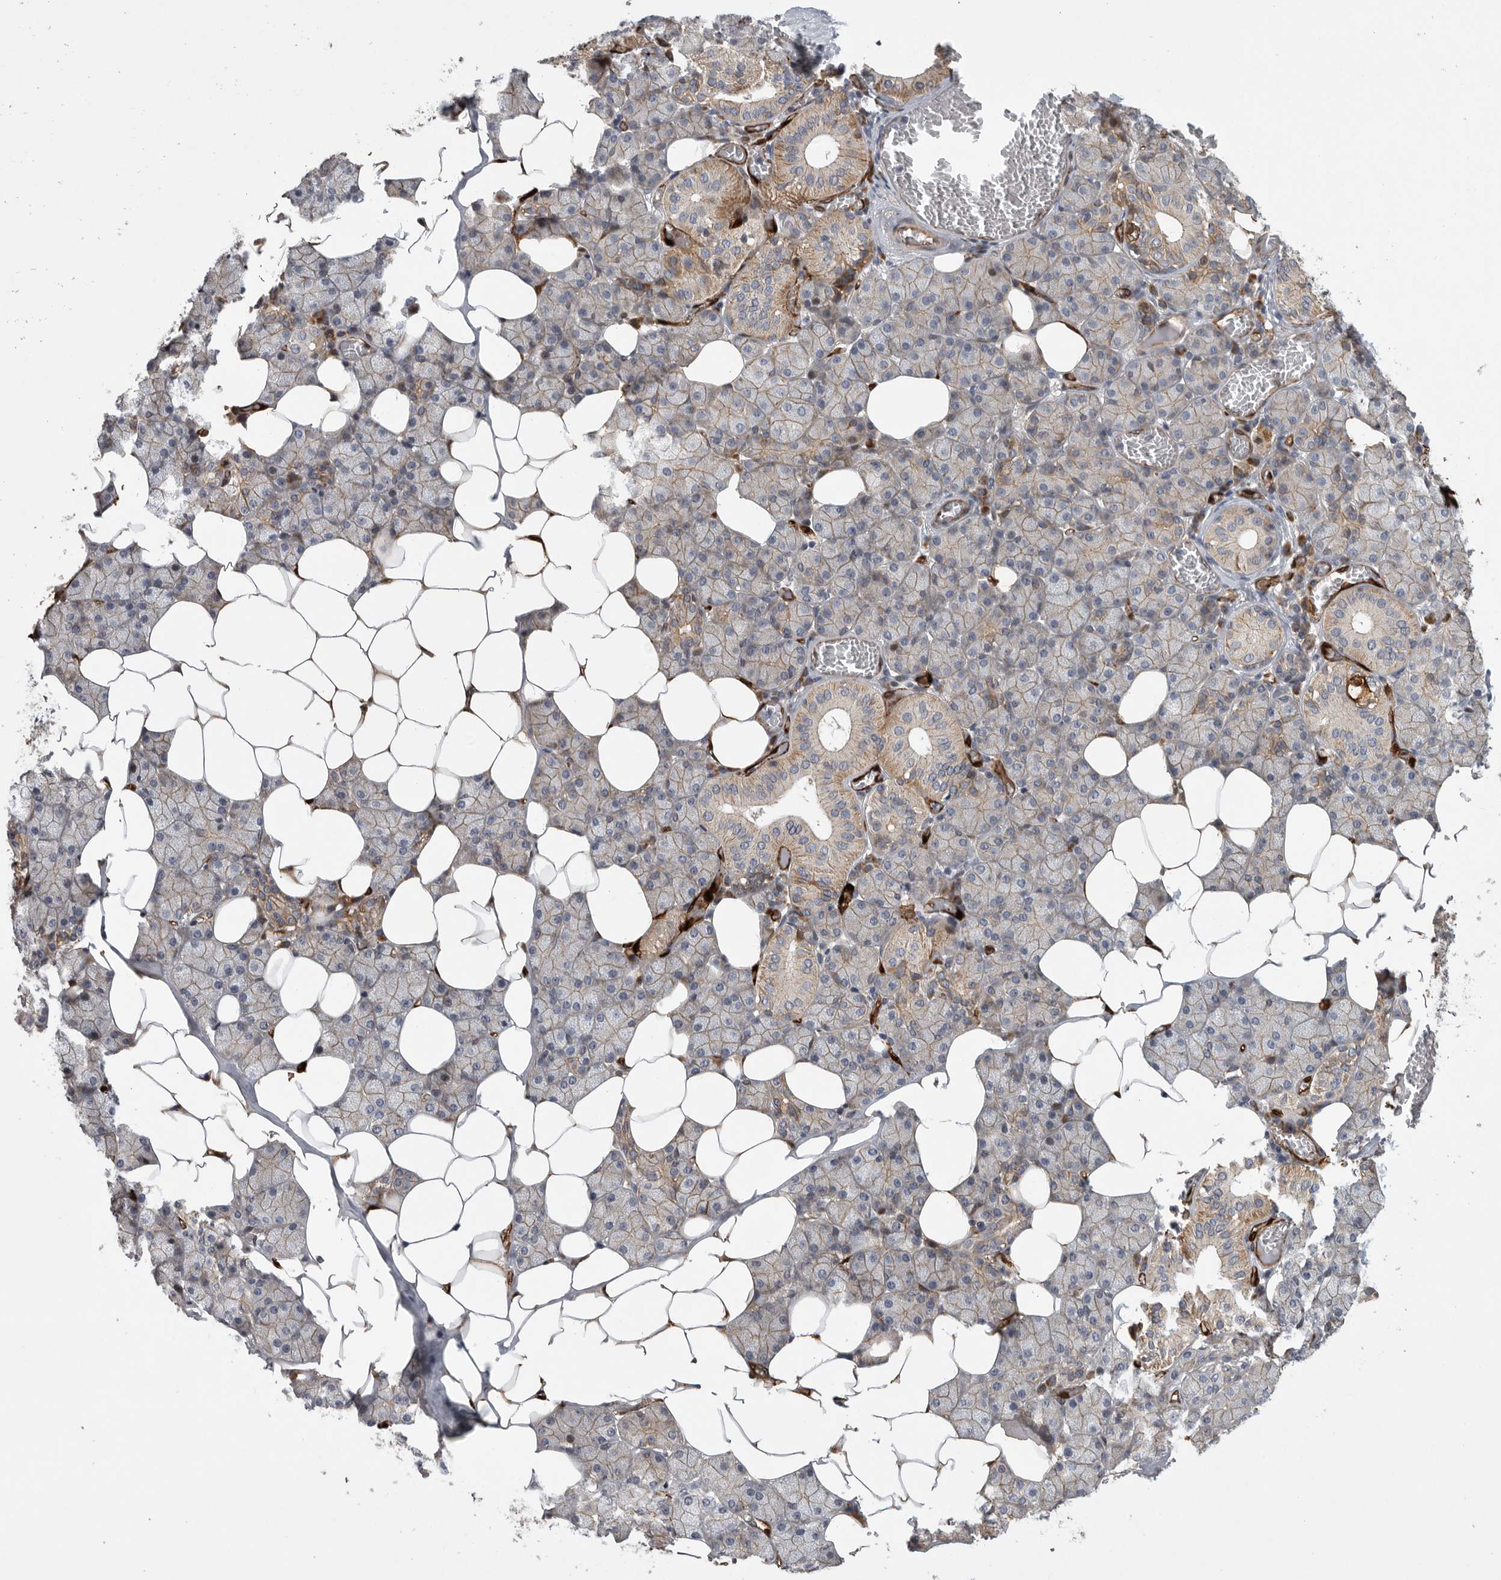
{"staining": {"intensity": "moderate", "quantity": "25%-75%", "location": "cytoplasmic/membranous"}, "tissue": "salivary gland", "cell_type": "Glandular cells", "image_type": "normal", "snomed": [{"axis": "morphology", "description": "Normal tissue, NOS"}, {"axis": "topography", "description": "Salivary gland"}], "caption": "A brown stain labels moderate cytoplasmic/membranous expression of a protein in glandular cells of unremarkable human salivary gland.", "gene": "MPDZ", "patient": {"sex": "female", "age": 33}}